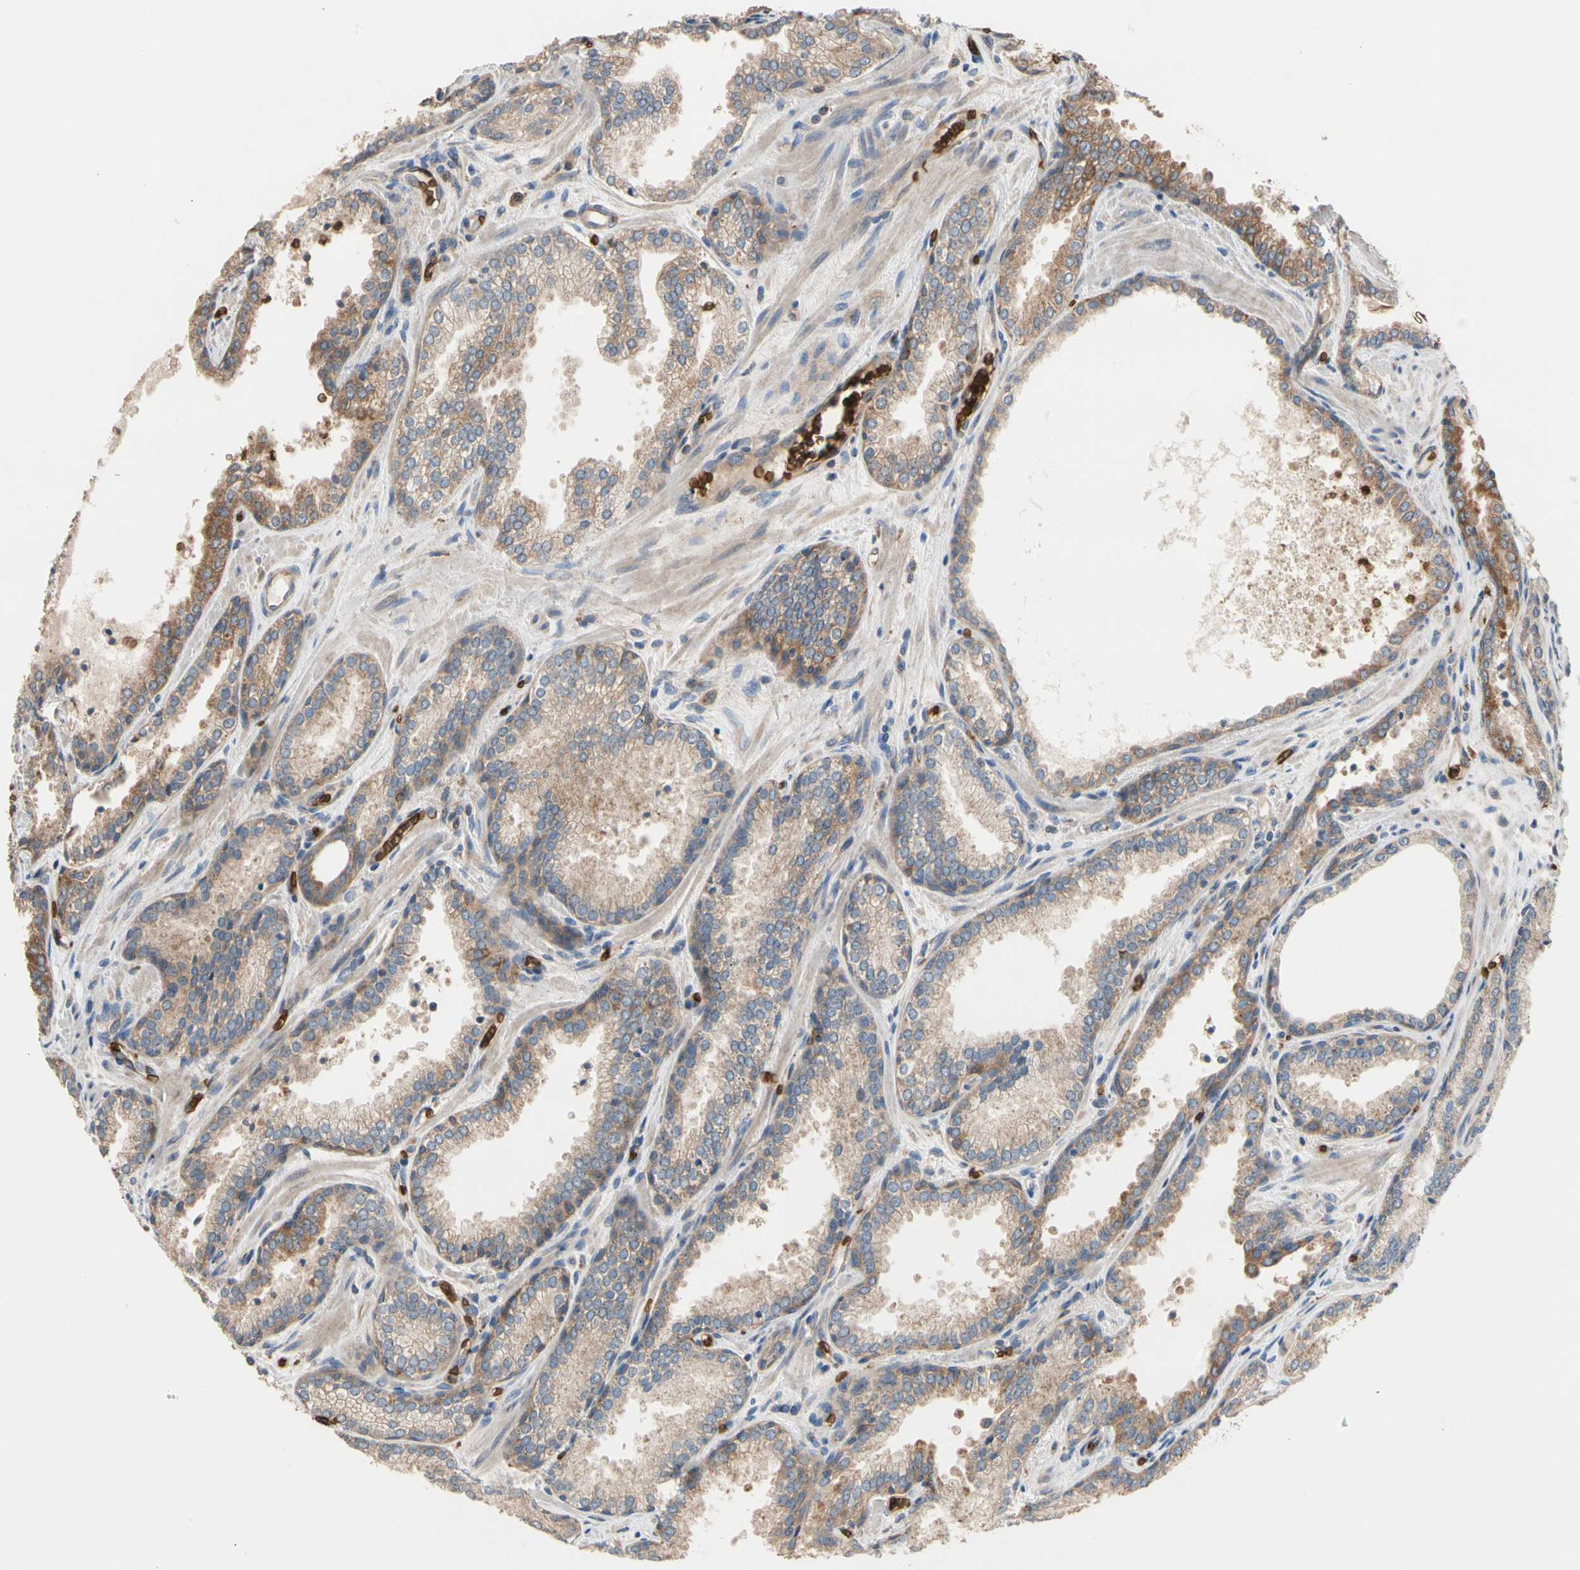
{"staining": {"intensity": "moderate", "quantity": ">75%", "location": "cytoplasmic/membranous"}, "tissue": "prostate cancer", "cell_type": "Tumor cells", "image_type": "cancer", "snomed": [{"axis": "morphology", "description": "Adenocarcinoma, Low grade"}, {"axis": "topography", "description": "Prostate"}], "caption": "Protein staining shows moderate cytoplasmic/membranous staining in approximately >75% of tumor cells in prostate cancer.", "gene": "RIOK2", "patient": {"sex": "male", "age": 60}}